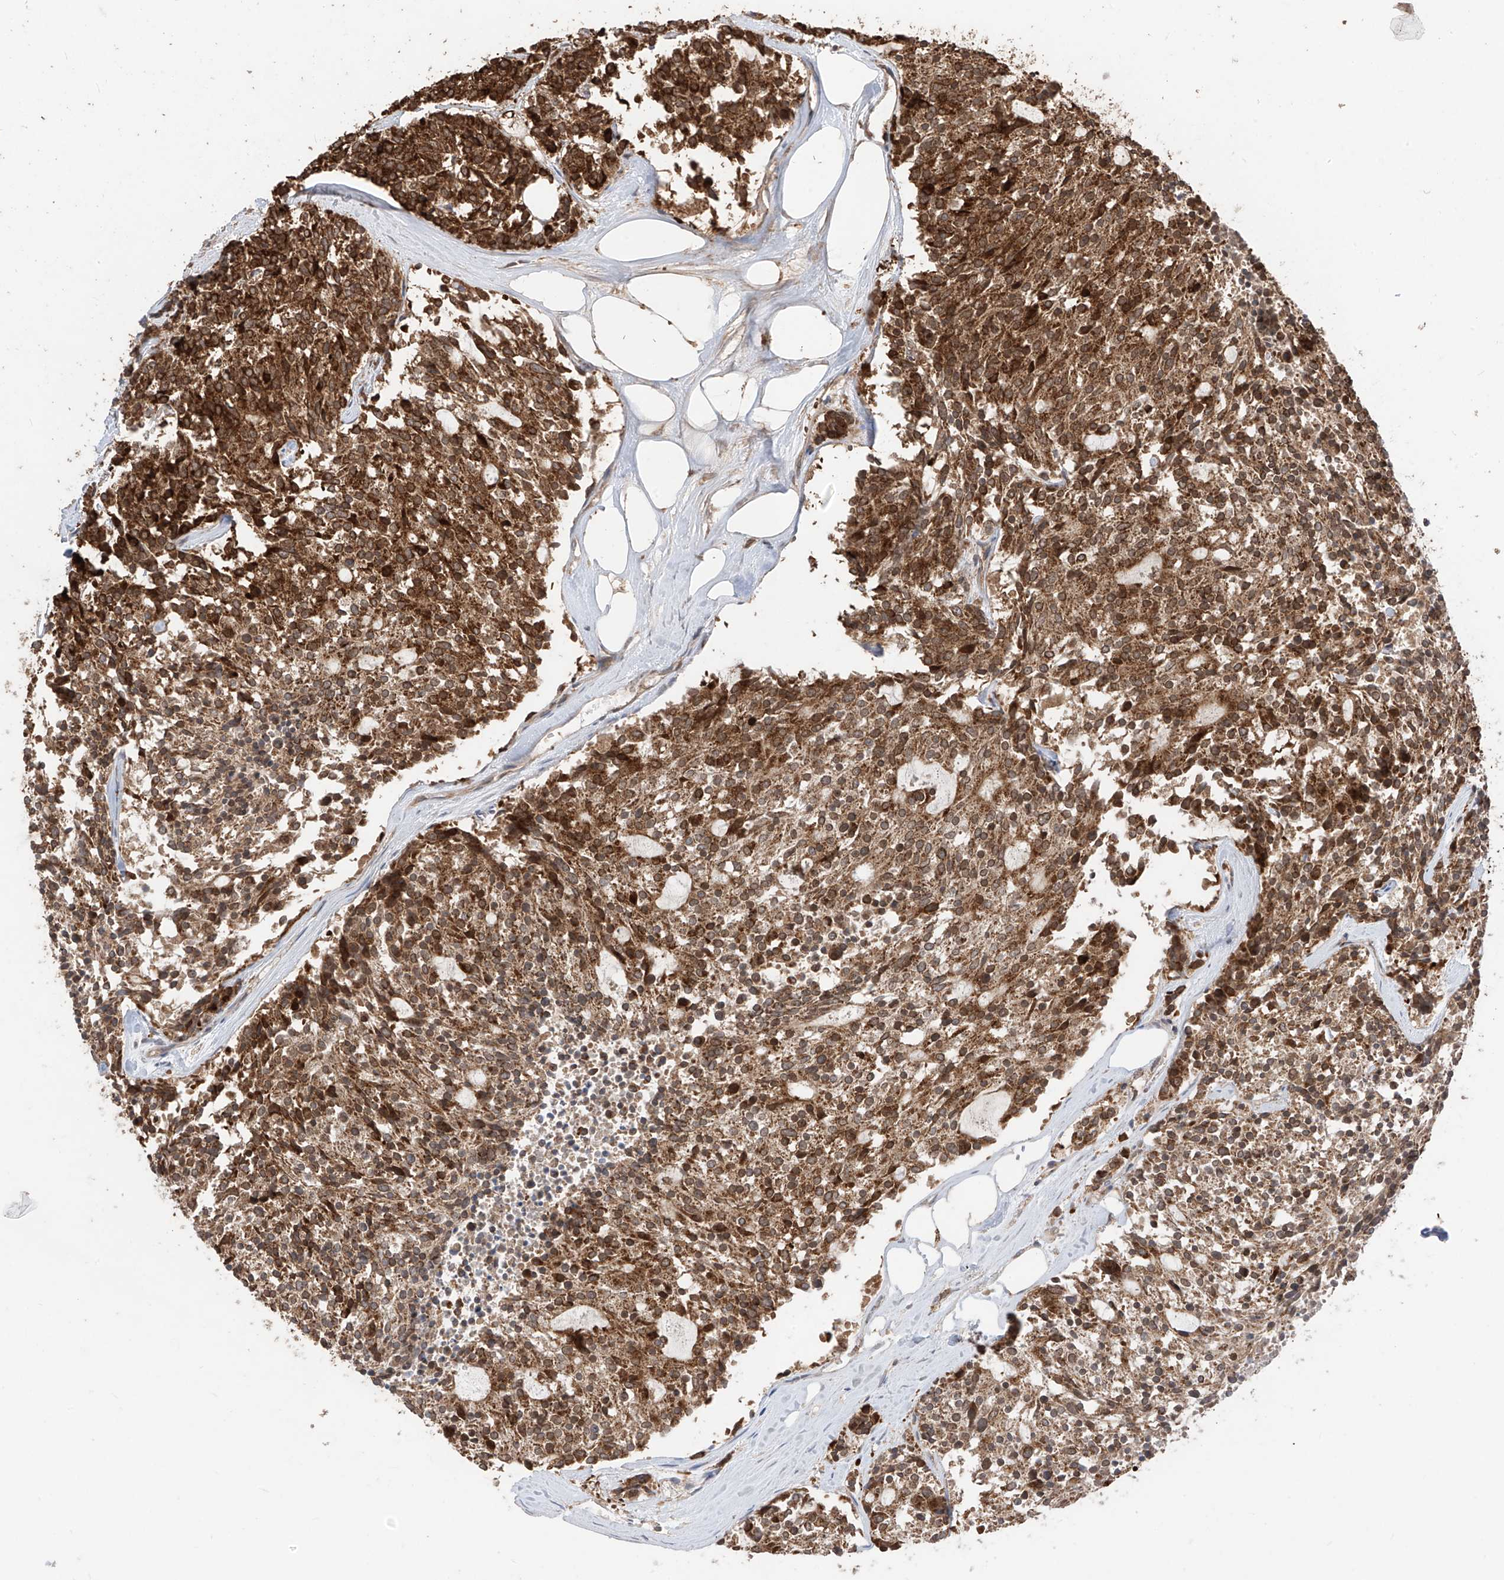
{"staining": {"intensity": "strong", "quantity": ">75%", "location": "cytoplasmic/membranous,nuclear"}, "tissue": "carcinoid", "cell_type": "Tumor cells", "image_type": "cancer", "snomed": [{"axis": "morphology", "description": "Carcinoid, malignant, NOS"}, {"axis": "topography", "description": "Pancreas"}], "caption": "About >75% of tumor cells in human carcinoid display strong cytoplasmic/membranous and nuclear protein positivity as visualized by brown immunohistochemical staining.", "gene": "AHCTF1", "patient": {"sex": "female", "age": 54}}